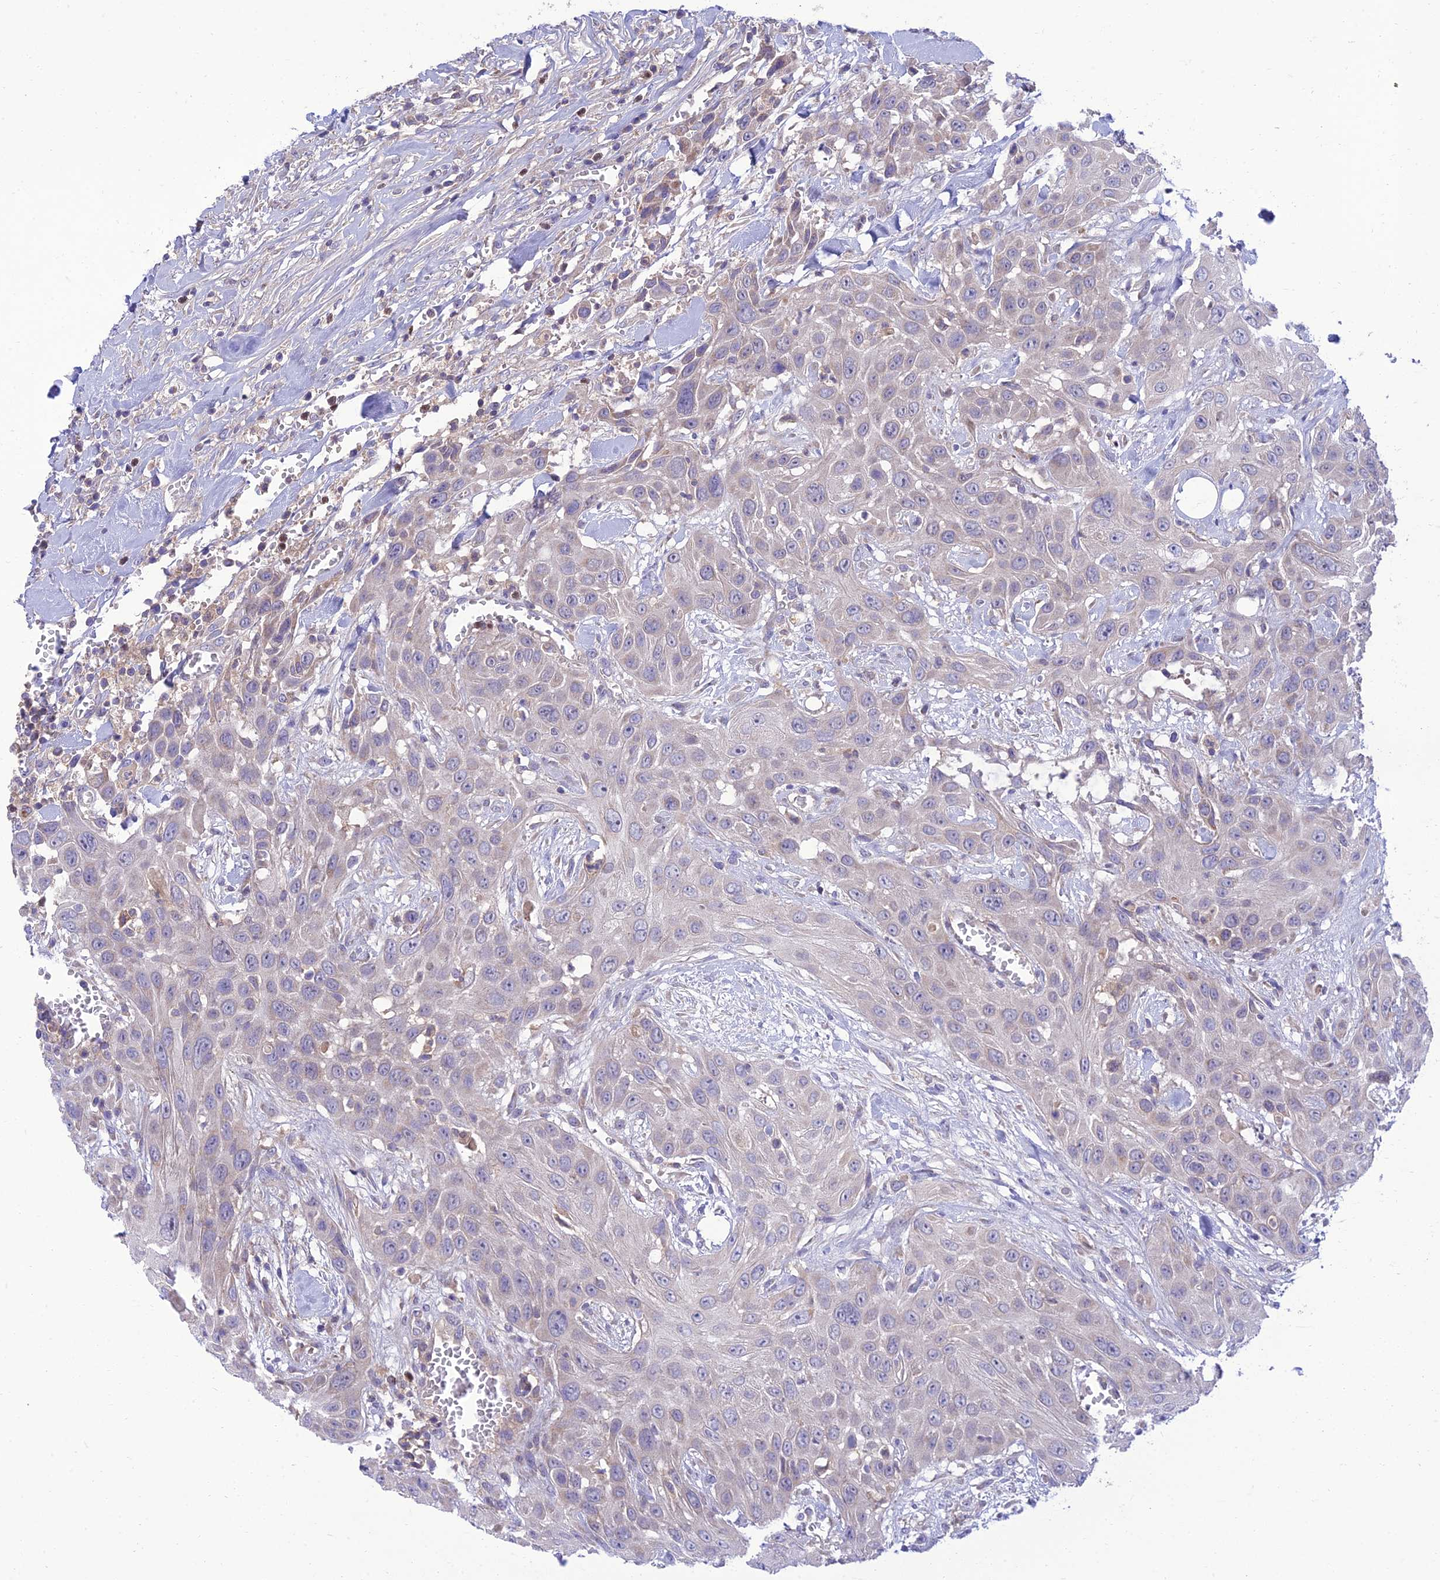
{"staining": {"intensity": "negative", "quantity": "none", "location": "none"}, "tissue": "head and neck cancer", "cell_type": "Tumor cells", "image_type": "cancer", "snomed": [{"axis": "morphology", "description": "Squamous cell carcinoma, NOS"}, {"axis": "topography", "description": "Head-Neck"}], "caption": "This is an immunohistochemistry histopathology image of head and neck cancer (squamous cell carcinoma). There is no expression in tumor cells.", "gene": "IRAK3", "patient": {"sex": "male", "age": 81}}